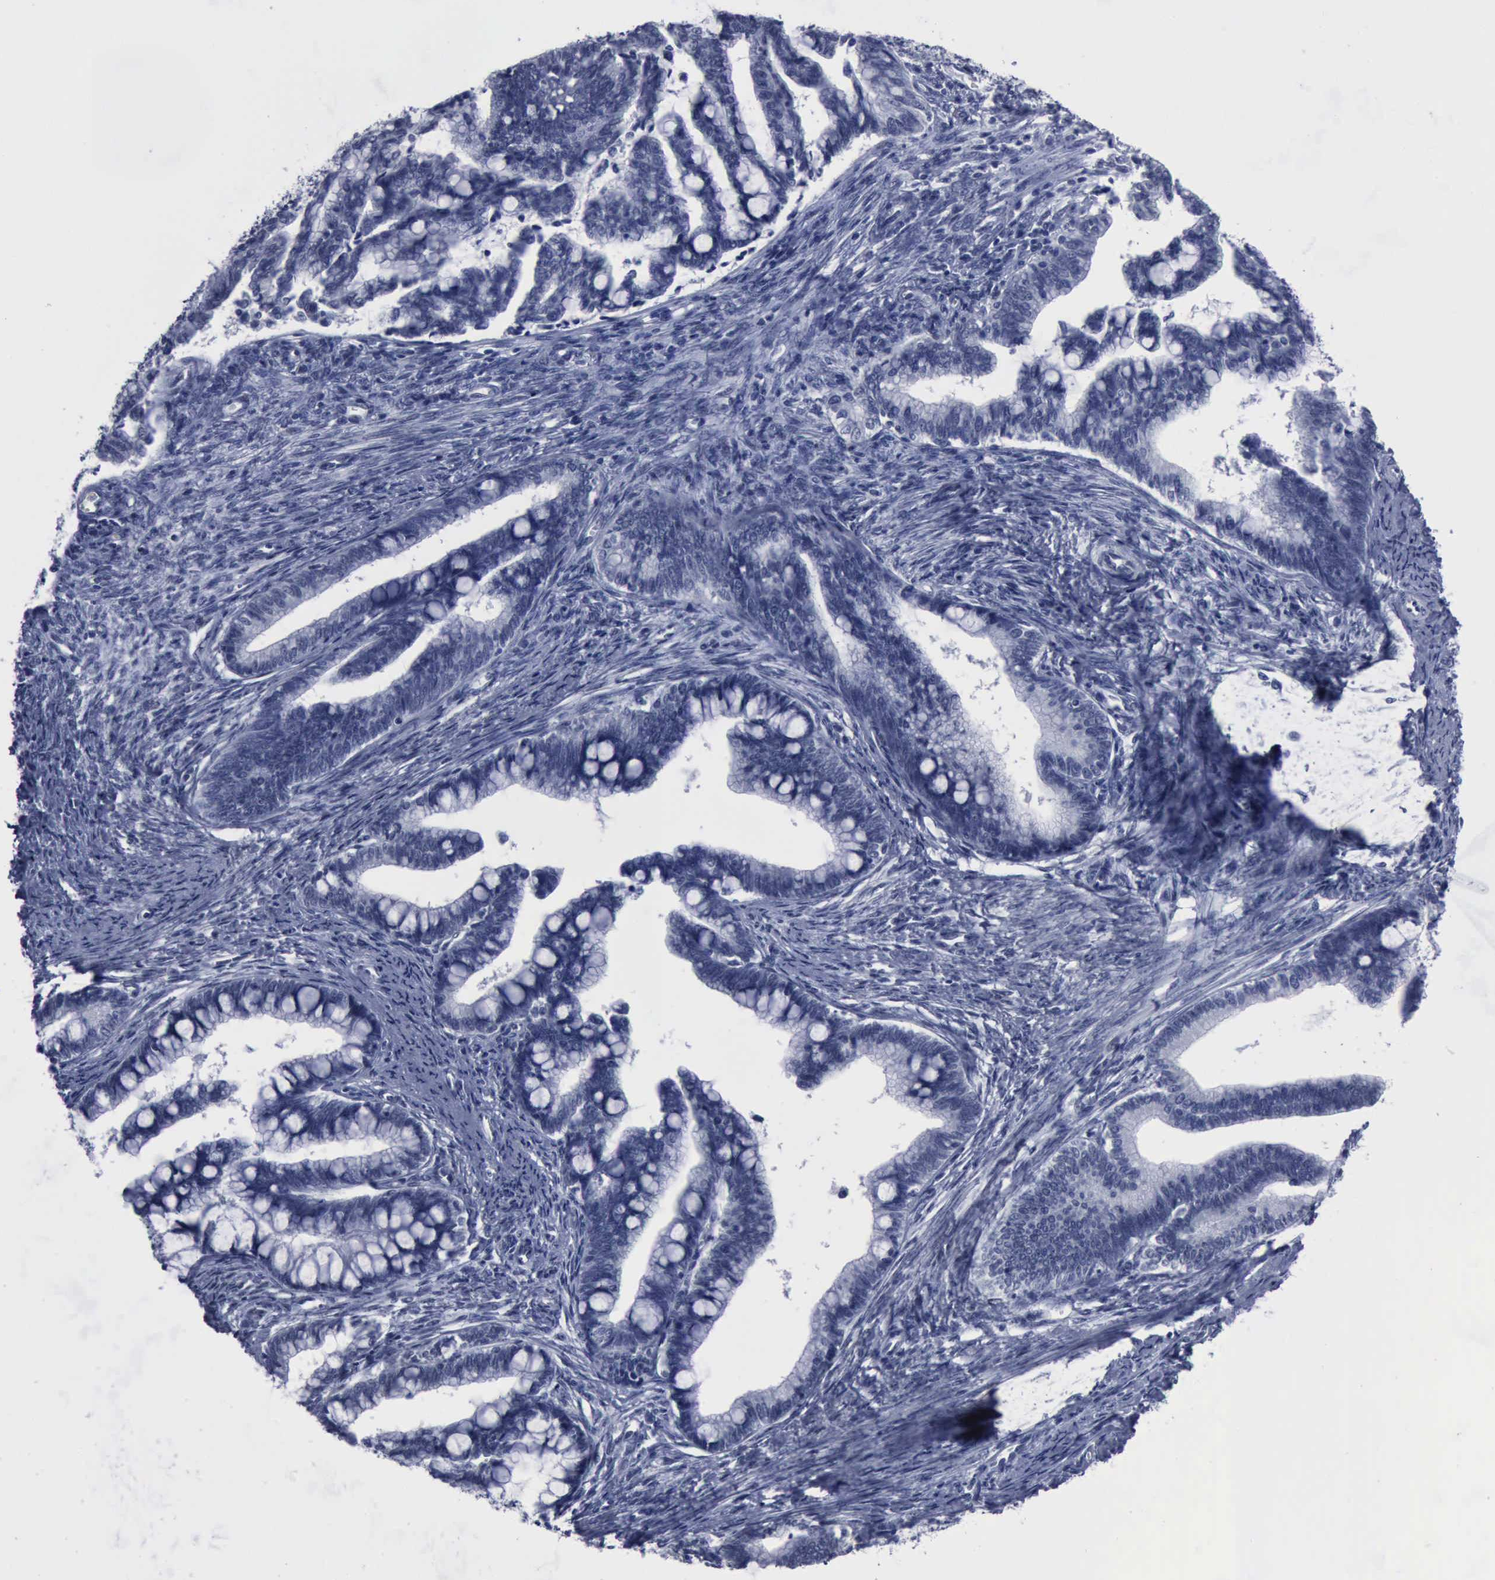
{"staining": {"intensity": "negative", "quantity": "none", "location": "none"}, "tissue": "cervical cancer", "cell_type": "Tumor cells", "image_type": "cancer", "snomed": [{"axis": "morphology", "description": "Adenocarcinoma, NOS"}, {"axis": "topography", "description": "Cervix"}], "caption": "DAB immunohistochemical staining of cervical cancer displays no significant expression in tumor cells. Nuclei are stained in blue.", "gene": "BRD1", "patient": {"sex": "female", "age": 36}}